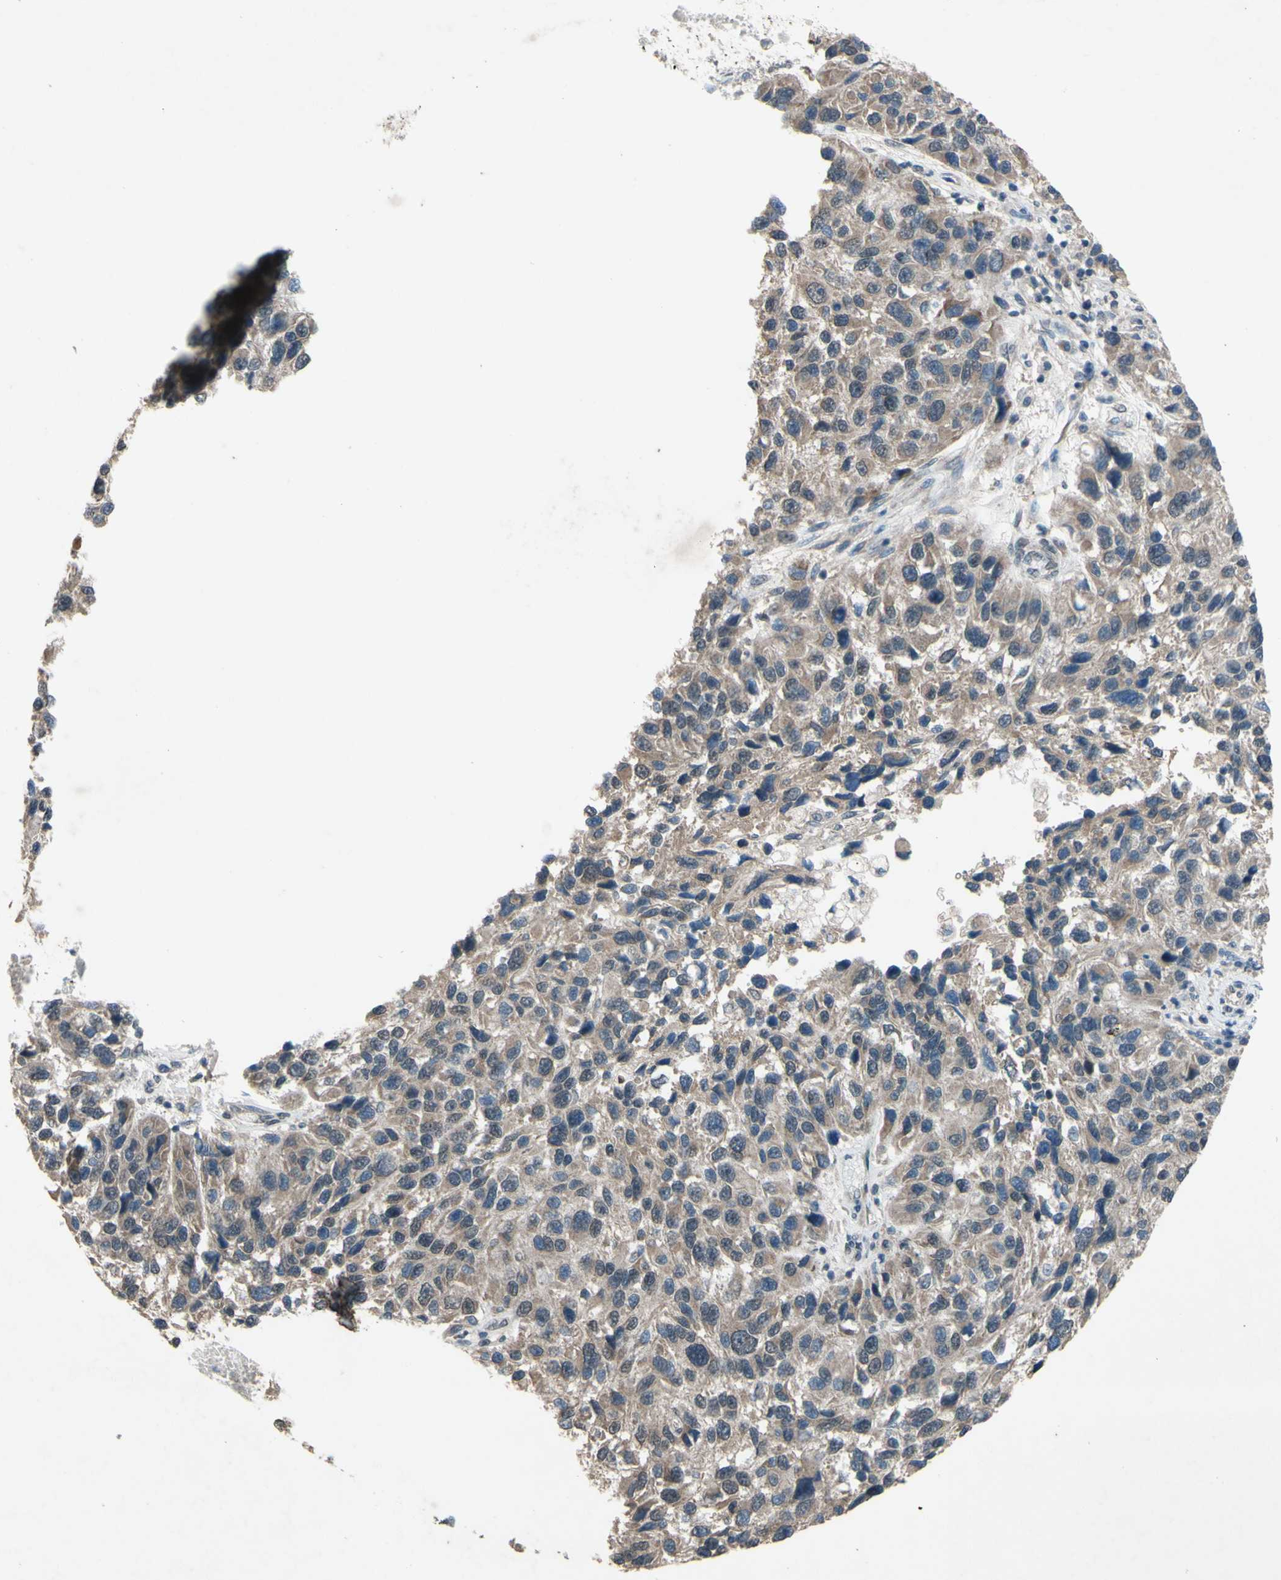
{"staining": {"intensity": "weak", "quantity": ">75%", "location": "cytoplasmic/membranous"}, "tissue": "melanoma", "cell_type": "Tumor cells", "image_type": "cancer", "snomed": [{"axis": "morphology", "description": "Malignant melanoma, NOS"}, {"axis": "topography", "description": "Skin"}], "caption": "This histopathology image demonstrates immunohistochemistry staining of human malignant melanoma, with low weak cytoplasmic/membranous positivity in approximately >75% of tumor cells.", "gene": "CDCP1", "patient": {"sex": "male", "age": 53}}